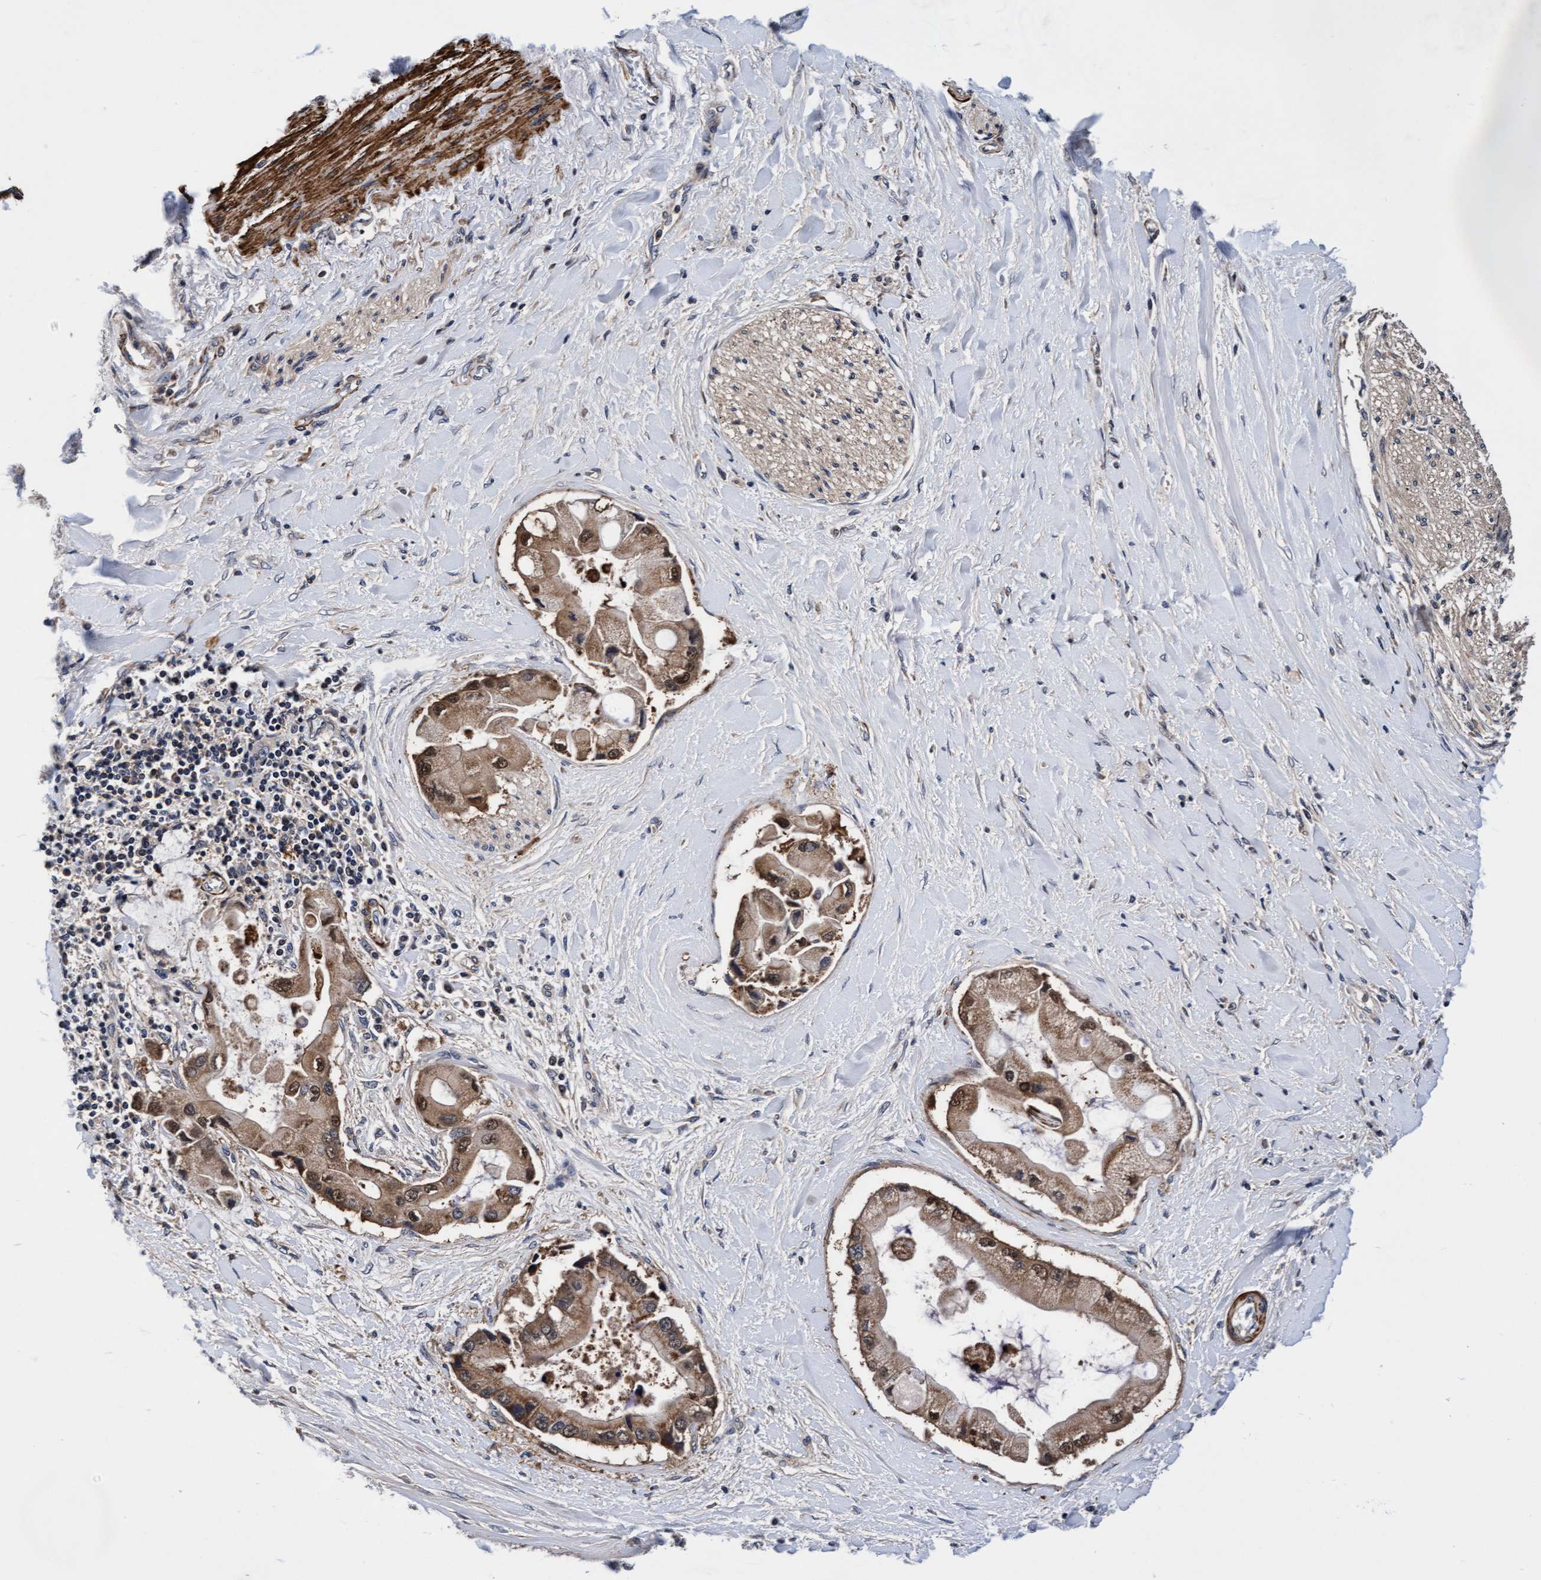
{"staining": {"intensity": "moderate", "quantity": ">75%", "location": "cytoplasmic/membranous,nuclear"}, "tissue": "liver cancer", "cell_type": "Tumor cells", "image_type": "cancer", "snomed": [{"axis": "morphology", "description": "Cholangiocarcinoma"}, {"axis": "topography", "description": "Liver"}], "caption": "An IHC histopathology image of neoplastic tissue is shown. Protein staining in brown highlights moderate cytoplasmic/membranous and nuclear positivity in liver cancer within tumor cells.", "gene": "EFCAB13", "patient": {"sex": "male", "age": 50}}